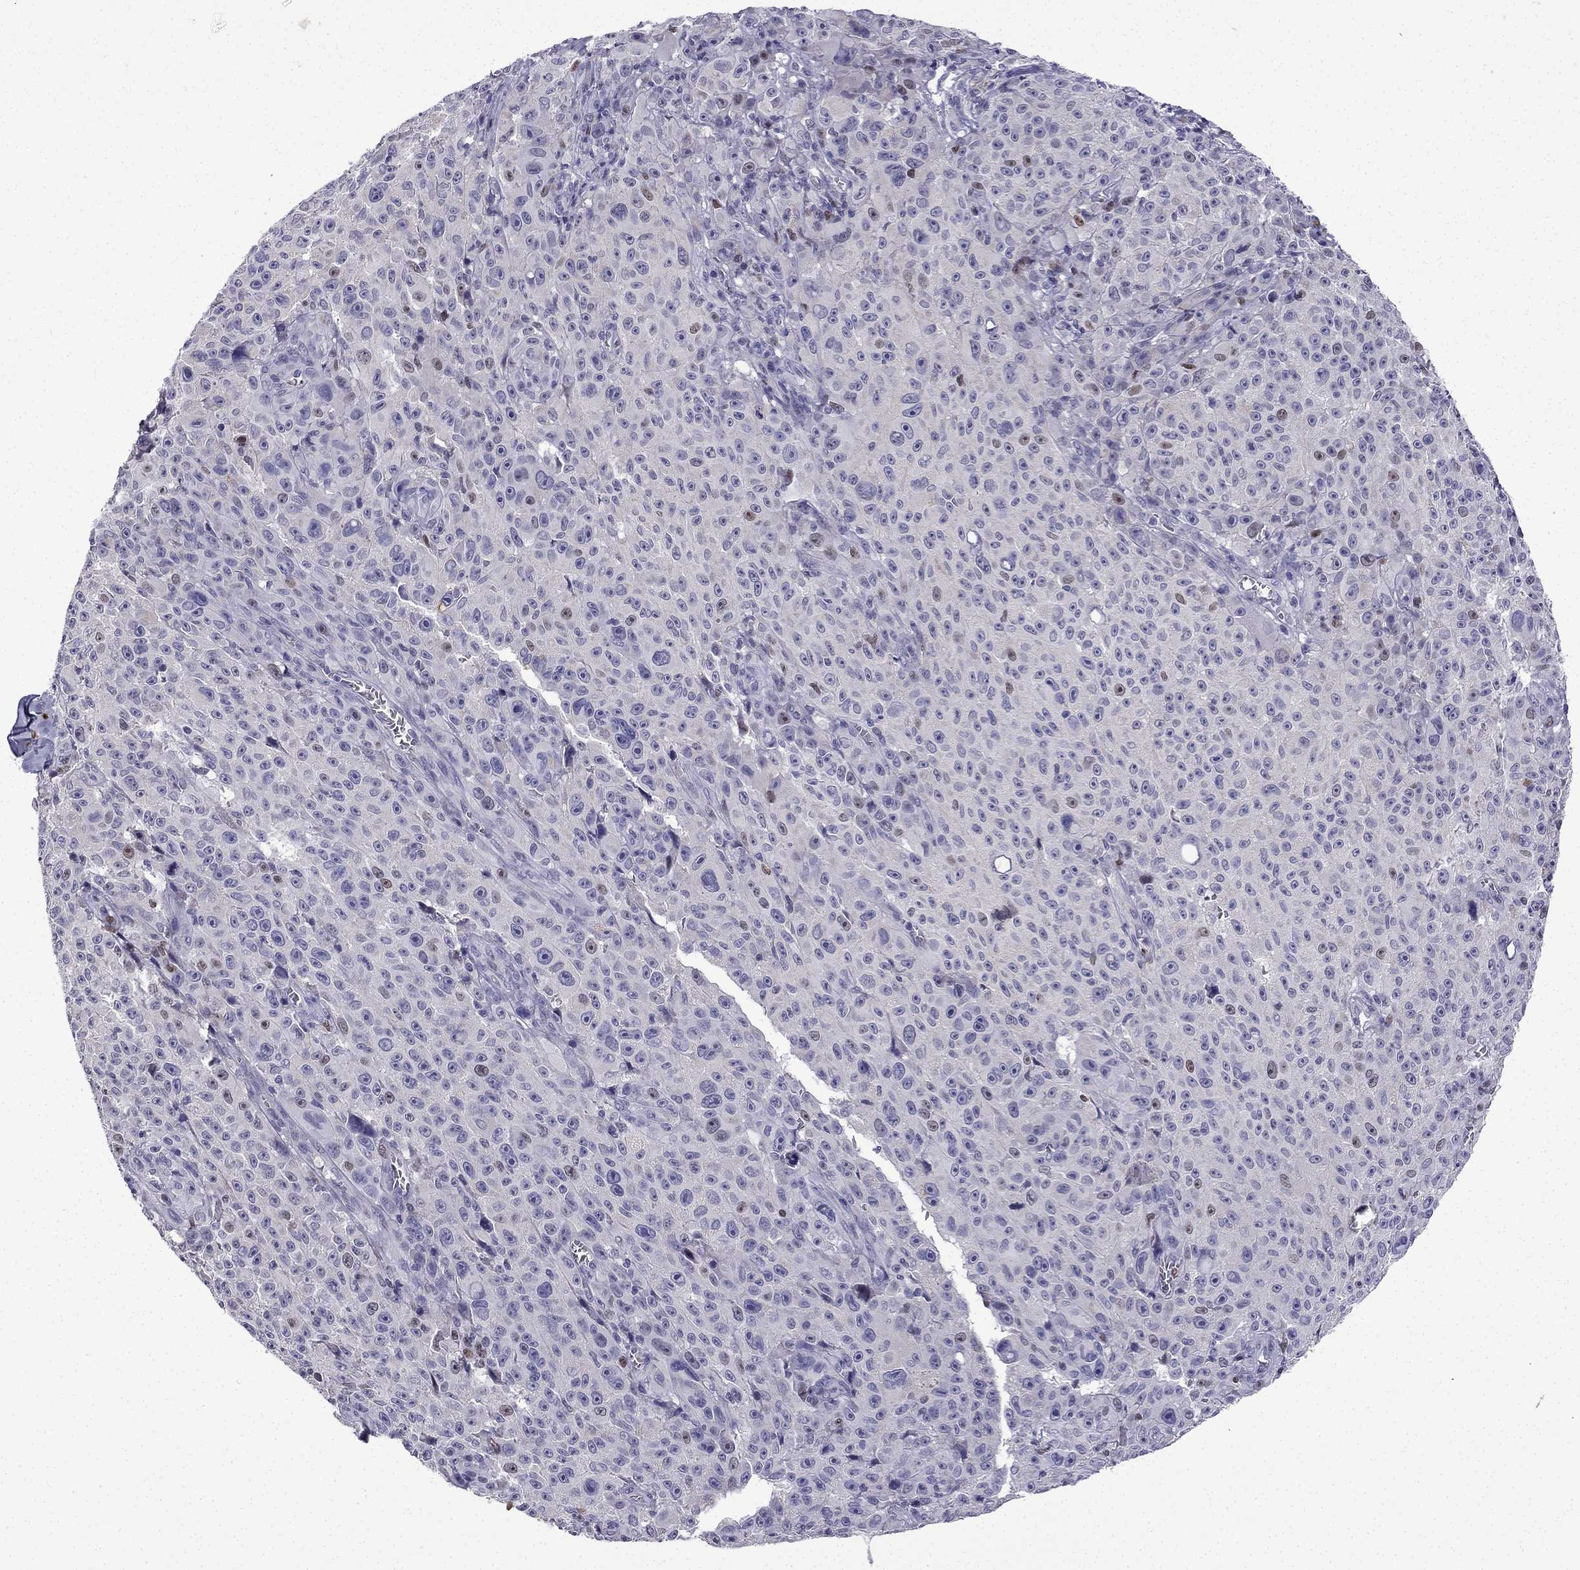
{"staining": {"intensity": "weak", "quantity": "<25%", "location": "nuclear"}, "tissue": "melanoma", "cell_type": "Tumor cells", "image_type": "cancer", "snomed": [{"axis": "morphology", "description": "Malignant melanoma, NOS"}, {"axis": "topography", "description": "Skin"}], "caption": "This is an immunohistochemistry (IHC) micrograph of melanoma. There is no positivity in tumor cells.", "gene": "UHRF1", "patient": {"sex": "female", "age": 82}}